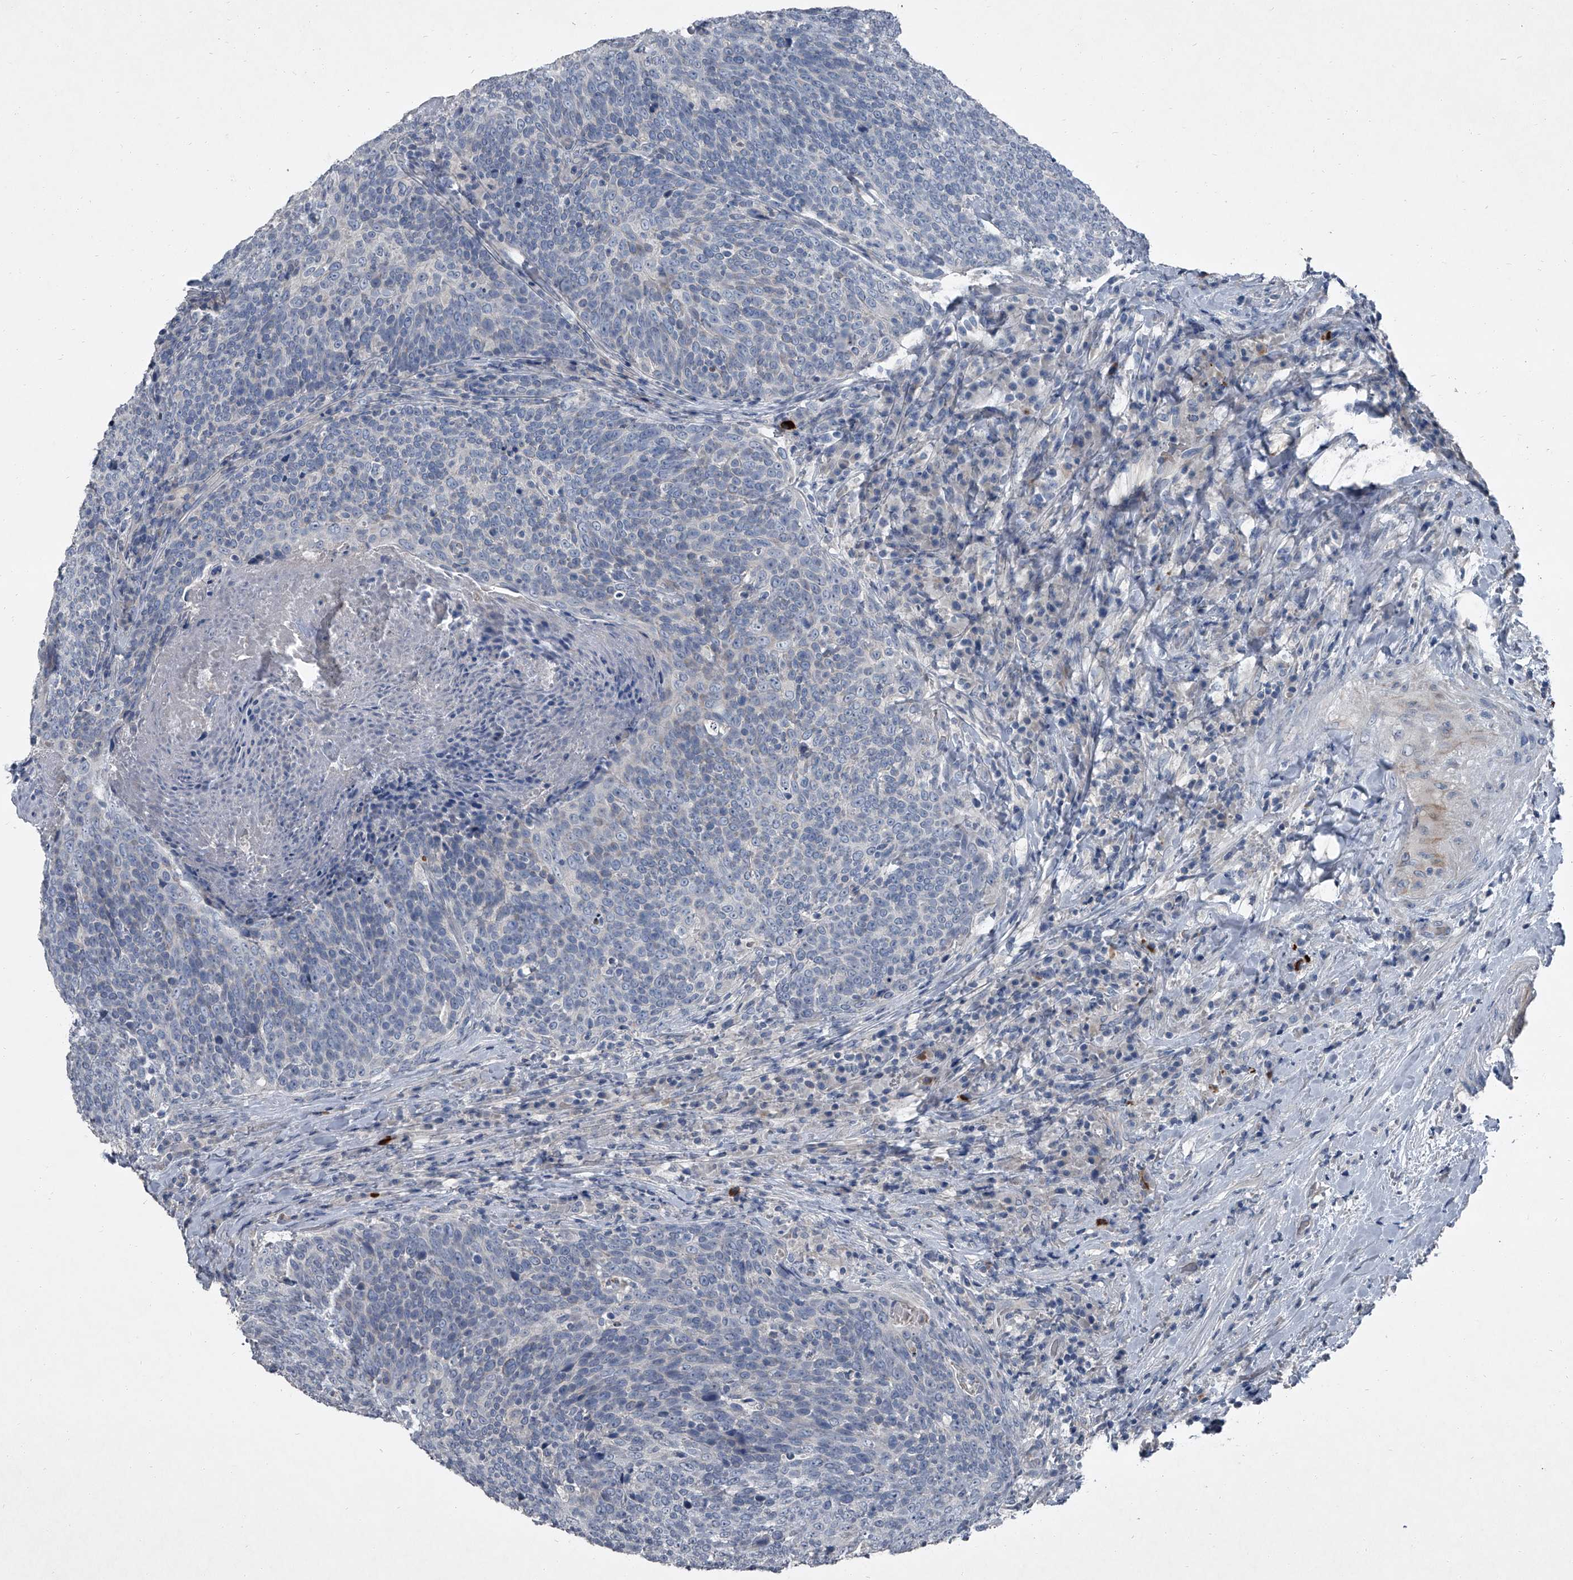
{"staining": {"intensity": "negative", "quantity": "none", "location": "none"}, "tissue": "head and neck cancer", "cell_type": "Tumor cells", "image_type": "cancer", "snomed": [{"axis": "morphology", "description": "Squamous cell carcinoma, NOS"}, {"axis": "morphology", "description": "Squamous cell carcinoma, metastatic, NOS"}, {"axis": "topography", "description": "Lymph node"}, {"axis": "topography", "description": "Head-Neck"}], "caption": "A high-resolution histopathology image shows immunohistochemistry staining of head and neck squamous cell carcinoma, which exhibits no significant positivity in tumor cells.", "gene": "HEPHL1", "patient": {"sex": "male", "age": 62}}